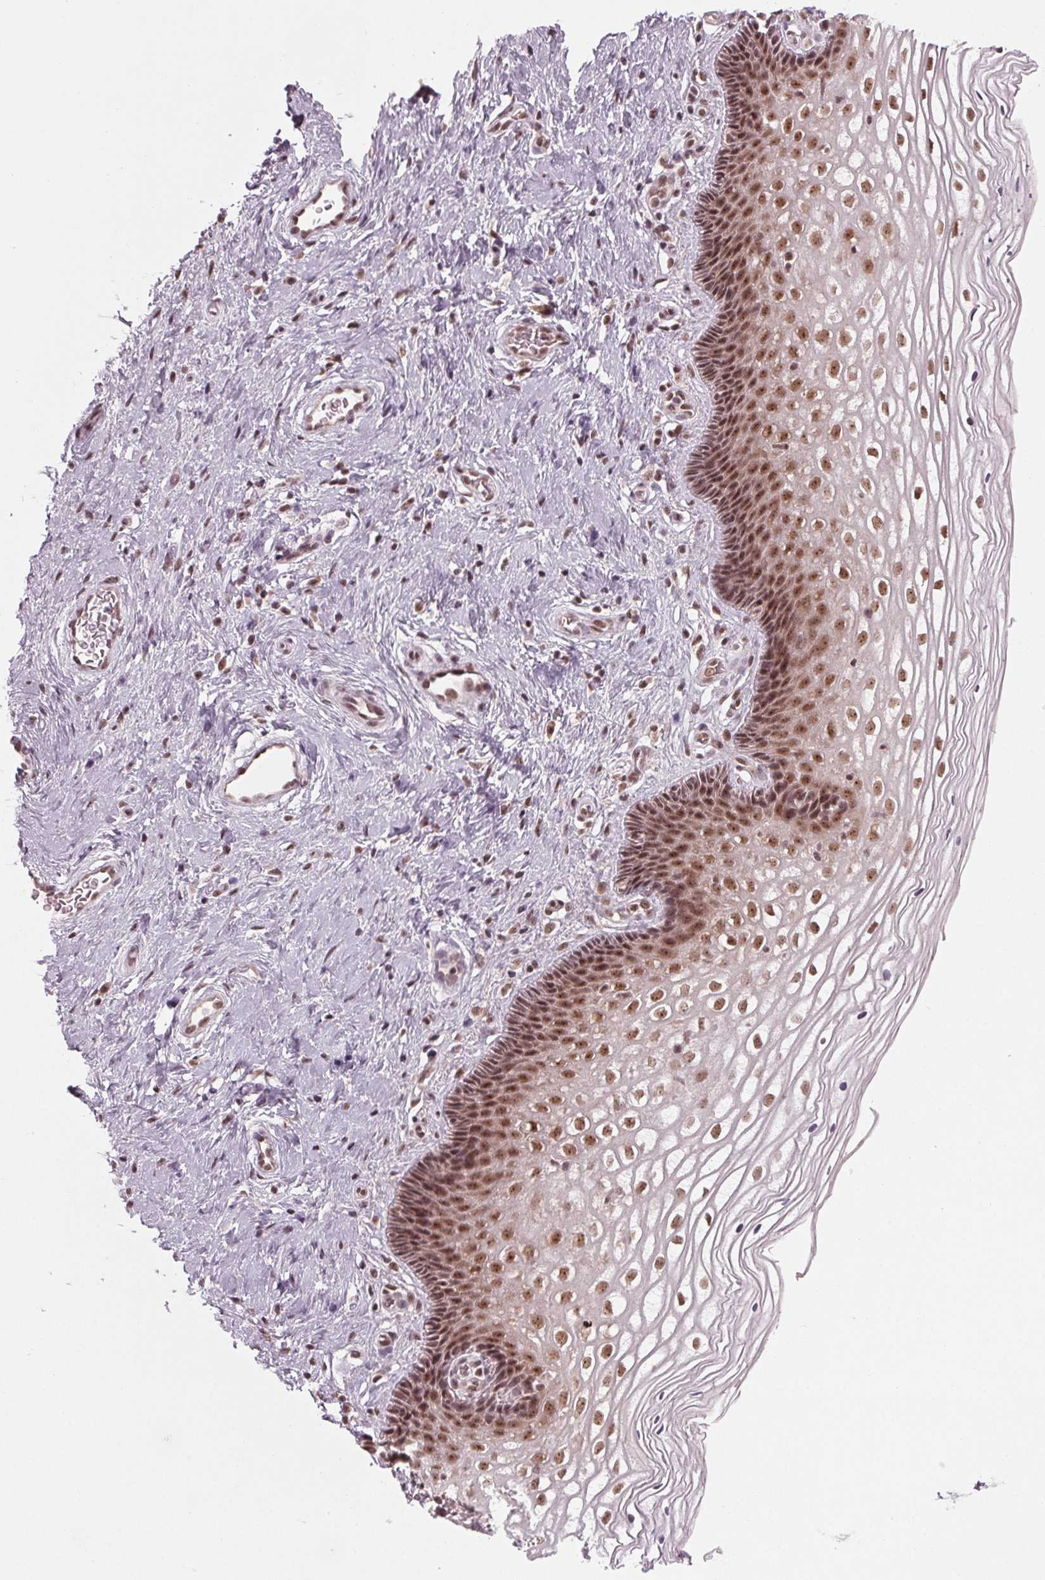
{"staining": {"intensity": "moderate", "quantity": ">75%", "location": "nuclear"}, "tissue": "cervix", "cell_type": "Glandular cells", "image_type": "normal", "snomed": [{"axis": "morphology", "description": "Normal tissue, NOS"}, {"axis": "topography", "description": "Cervix"}], "caption": "Cervix stained with immunohistochemistry demonstrates moderate nuclear staining in about >75% of glandular cells.", "gene": "DDX41", "patient": {"sex": "female", "age": 34}}